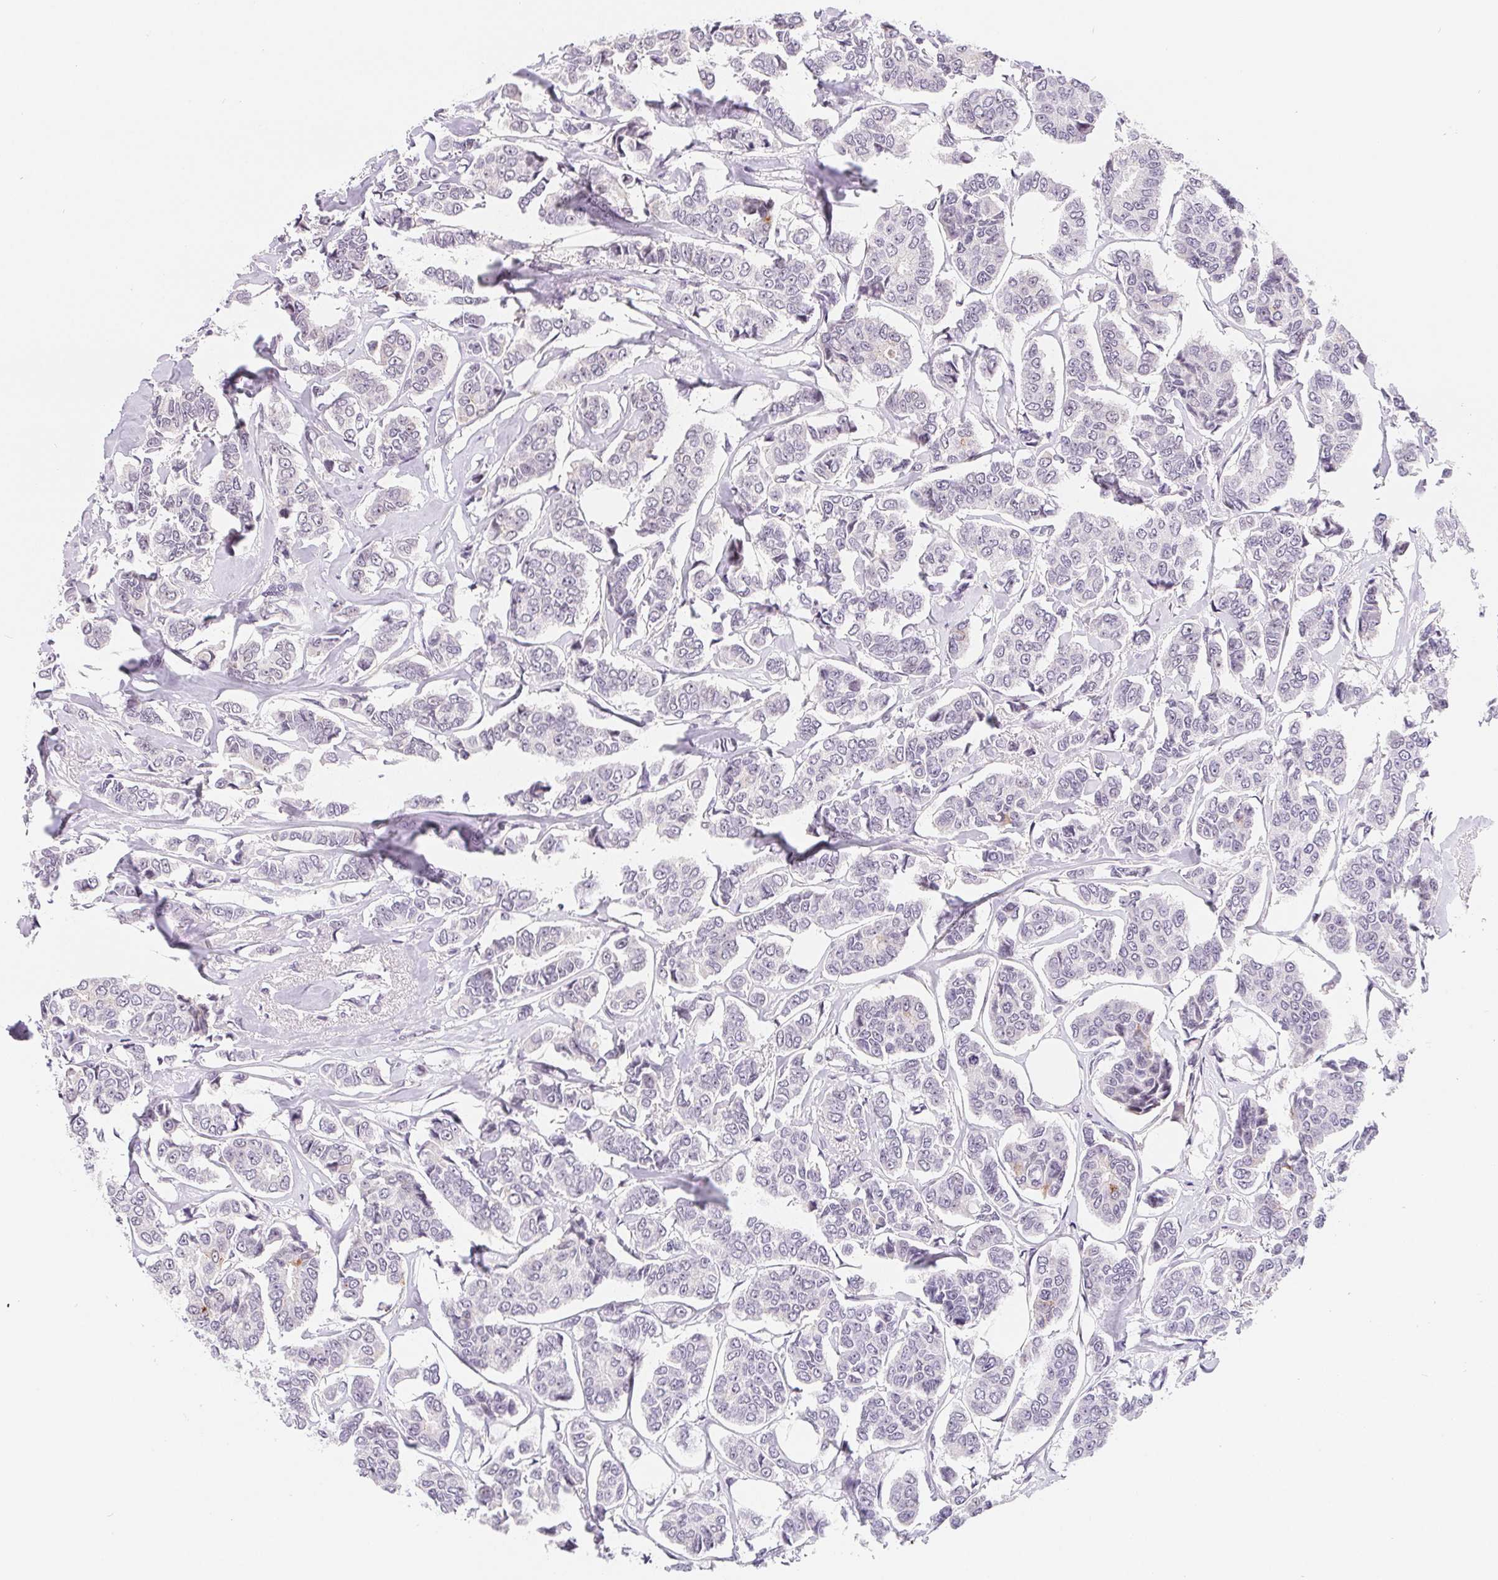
{"staining": {"intensity": "negative", "quantity": "none", "location": "none"}, "tissue": "breast cancer", "cell_type": "Tumor cells", "image_type": "cancer", "snomed": [{"axis": "morphology", "description": "Duct carcinoma"}, {"axis": "topography", "description": "Breast"}], "caption": "Immunohistochemistry (IHC) image of human infiltrating ductal carcinoma (breast) stained for a protein (brown), which demonstrates no staining in tumor cells.", "gene": "LCA5L", "patient": {"sex": "female", "age": 94}}